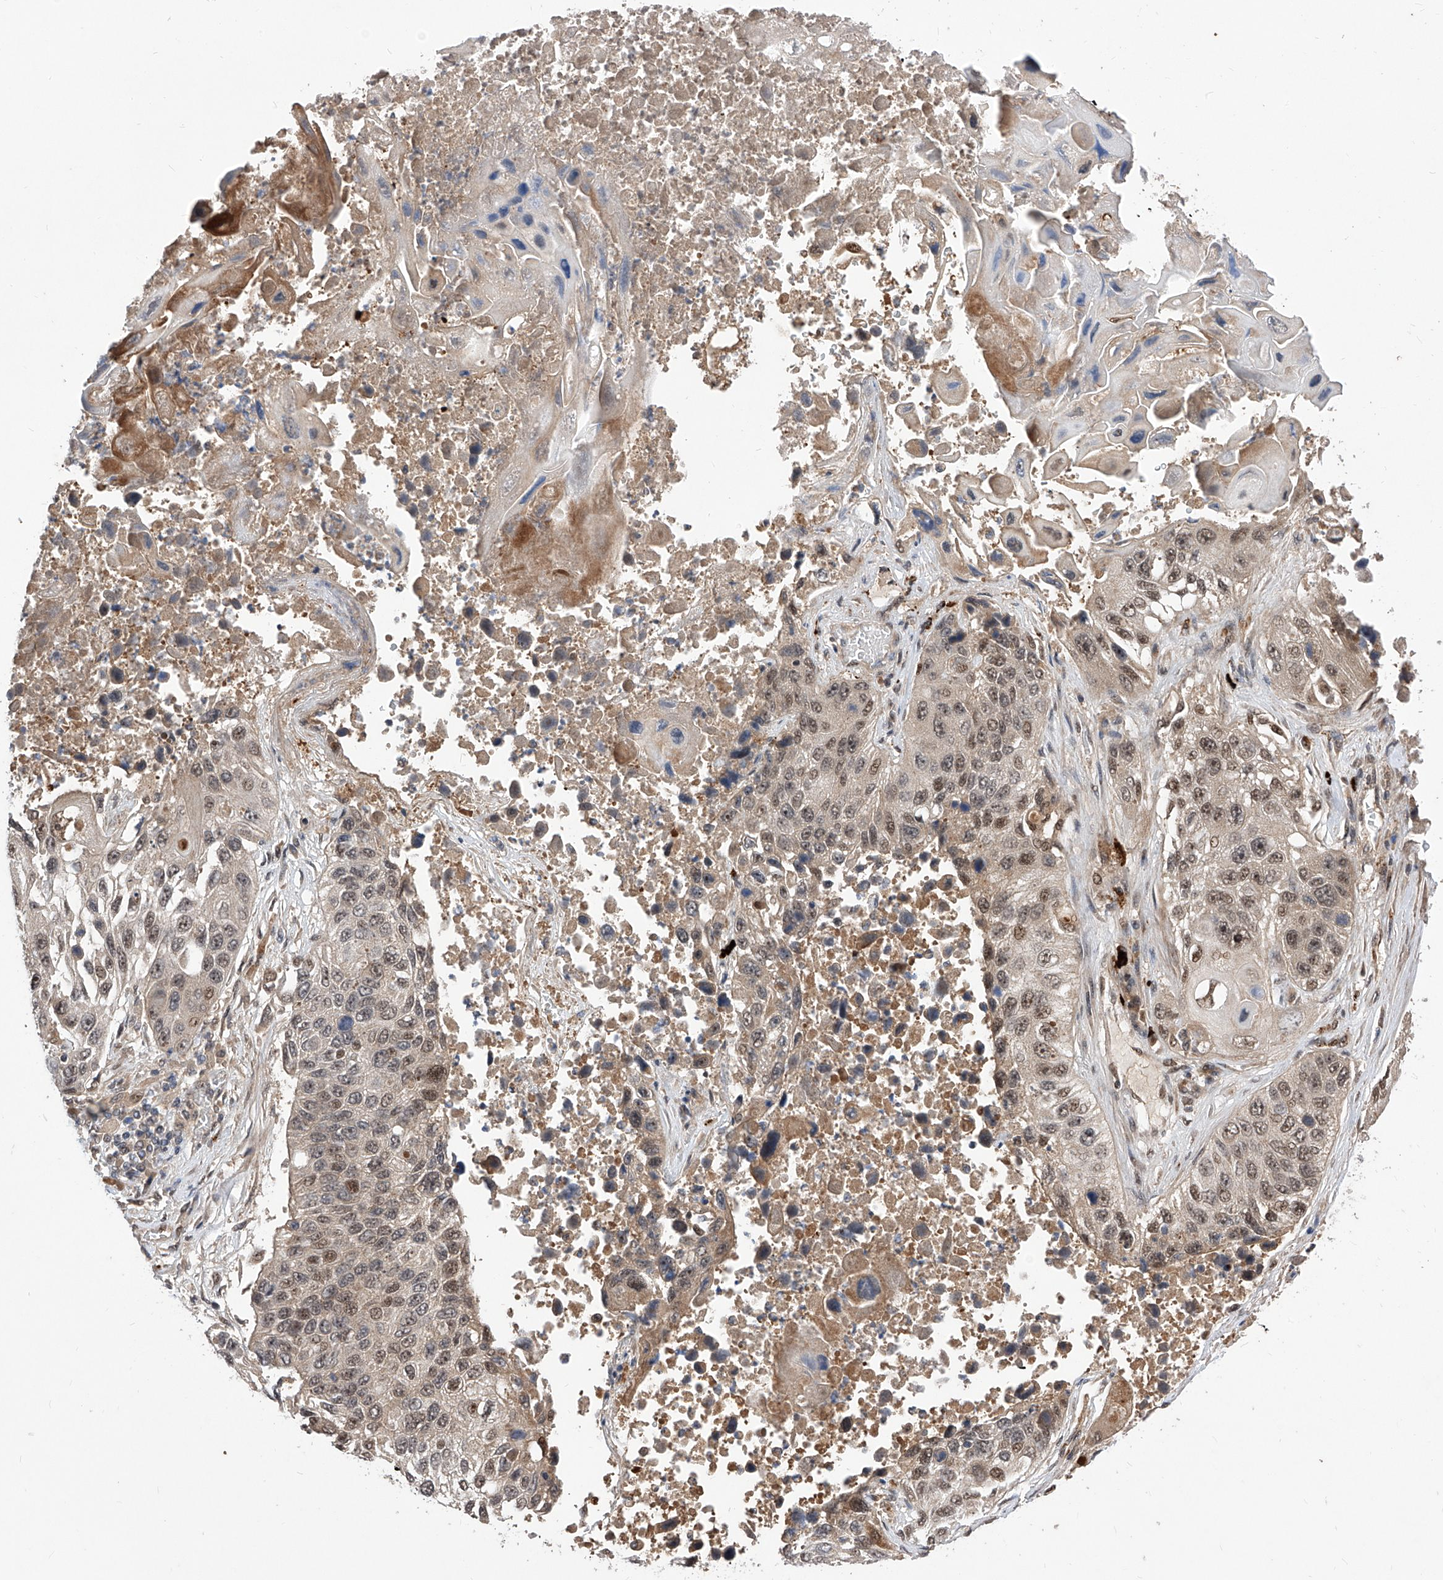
{"staining": {"intensity": "moderate", "quantity": ">75%", "location": "nuclear"}, "tissue": "lung cancer", "cell_type": "Tumor cells", "image_type": "cancer", "snomed": [{"axis": "morphology", "description": "Squamous cell carcinoma, NOS"}, {"axis": "topography", "description": "Lung"}], "caption": "There is medium levels of moderate nuclear positivity in tumor cells of lung cancer (squamous cell carcinoma), as demonstrated by immunohistochemical staining (brown color).", "gene": "LGR4", "patient": {"sex": "male", "age": 61}}